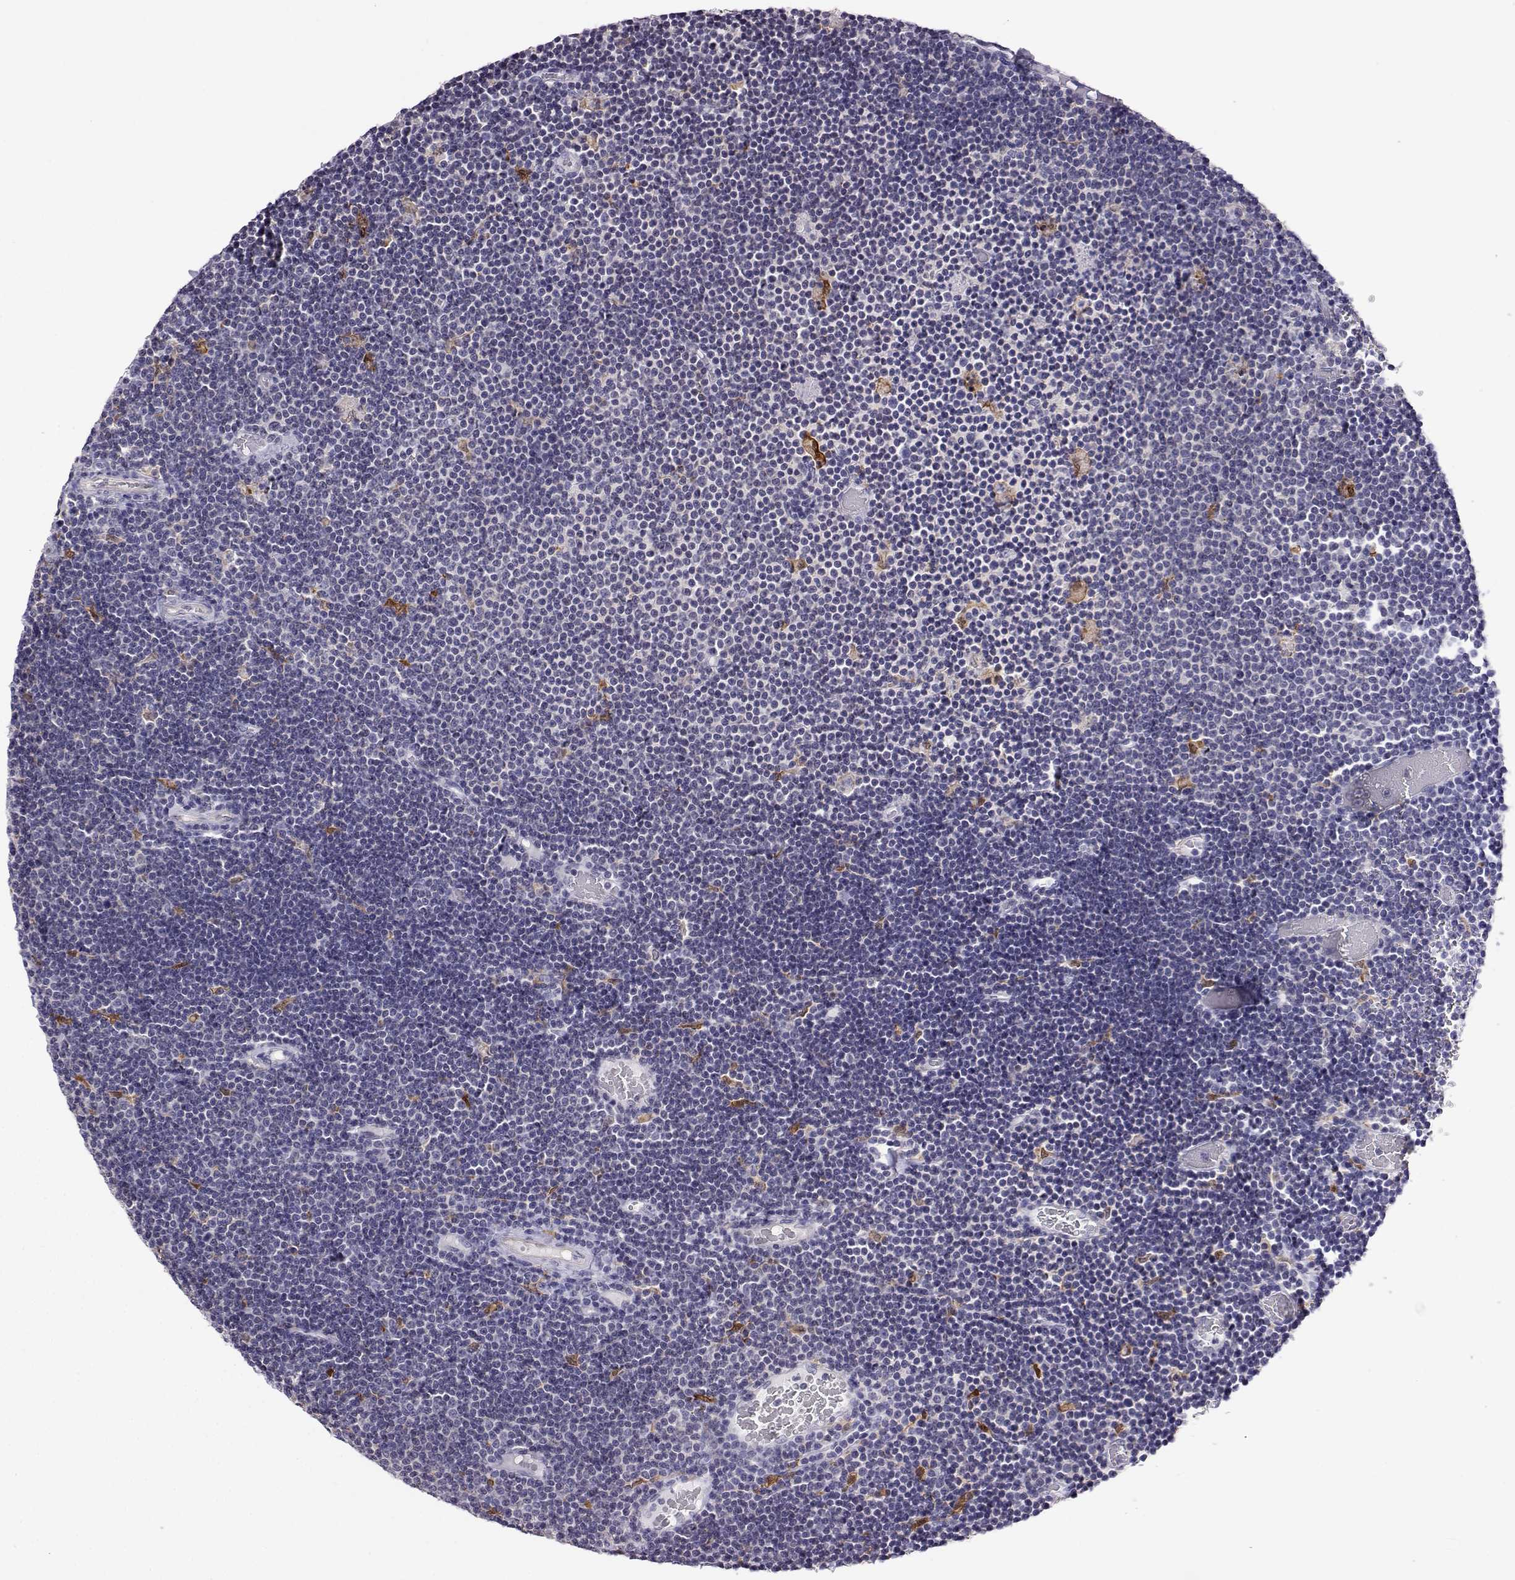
{"staining": {"intensity": "weak", "quantity": "<25%", "location": "cytoplasmic/membranous"}, "tissue": "lymphoma", "cell_type": "Tumor cells", "image_type": "cancer", "snomed": [{"axis": "morphology", "description": "Malignant lymphoma, non-Hodgkin's type, Low grade"}, {"axis": "topography", "description": "Brain"}], "caption": "Tumor cells show no significant positivity in low-grade malignant lymphoma, non-Hodgkin's type.", "gene": "AKR1B1", "patient": {"sex": "female", "age": 66}}